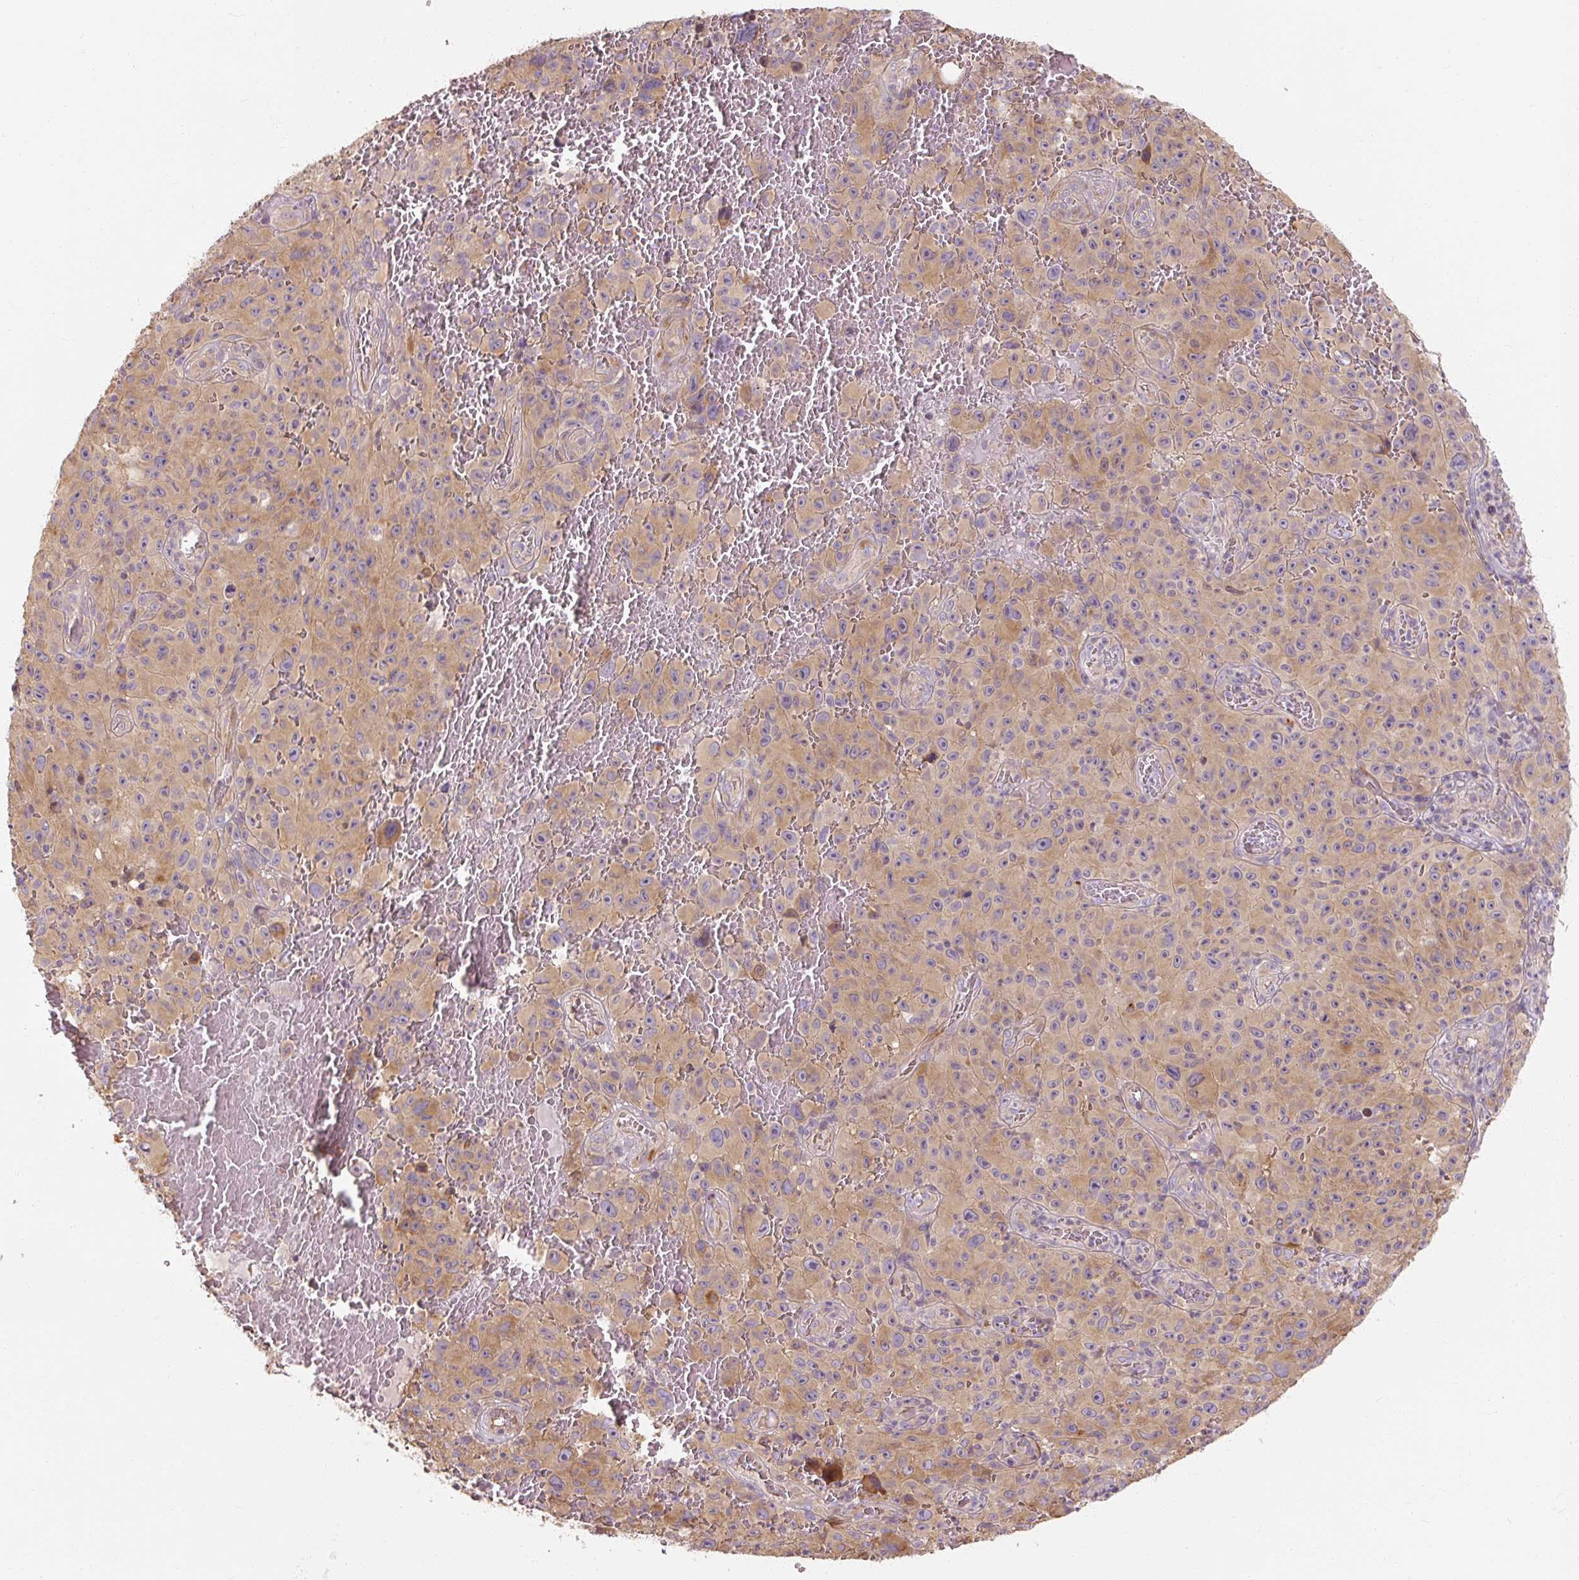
{"staining": {"intensity": "moderate", "quantity": ">75%", "location": "cytoplasmic/membranous"}, "tissue": "melanoma", "cell_type": "Tumor cells", "image_type": "cancer", "snomed": [{"axis": "morphology", "description": "Malignant melanoma, NOS"}, {"axis": "topography", "description": "Skin"}], "caption": "Immunohistochemistry of malignant melanoma shows medium levels of moderate cytoplasmic/membranous positivity in about >75% of tumor cells.", "gene": "RB1CC1", "patient": {"sex": "female", "age": 82}}